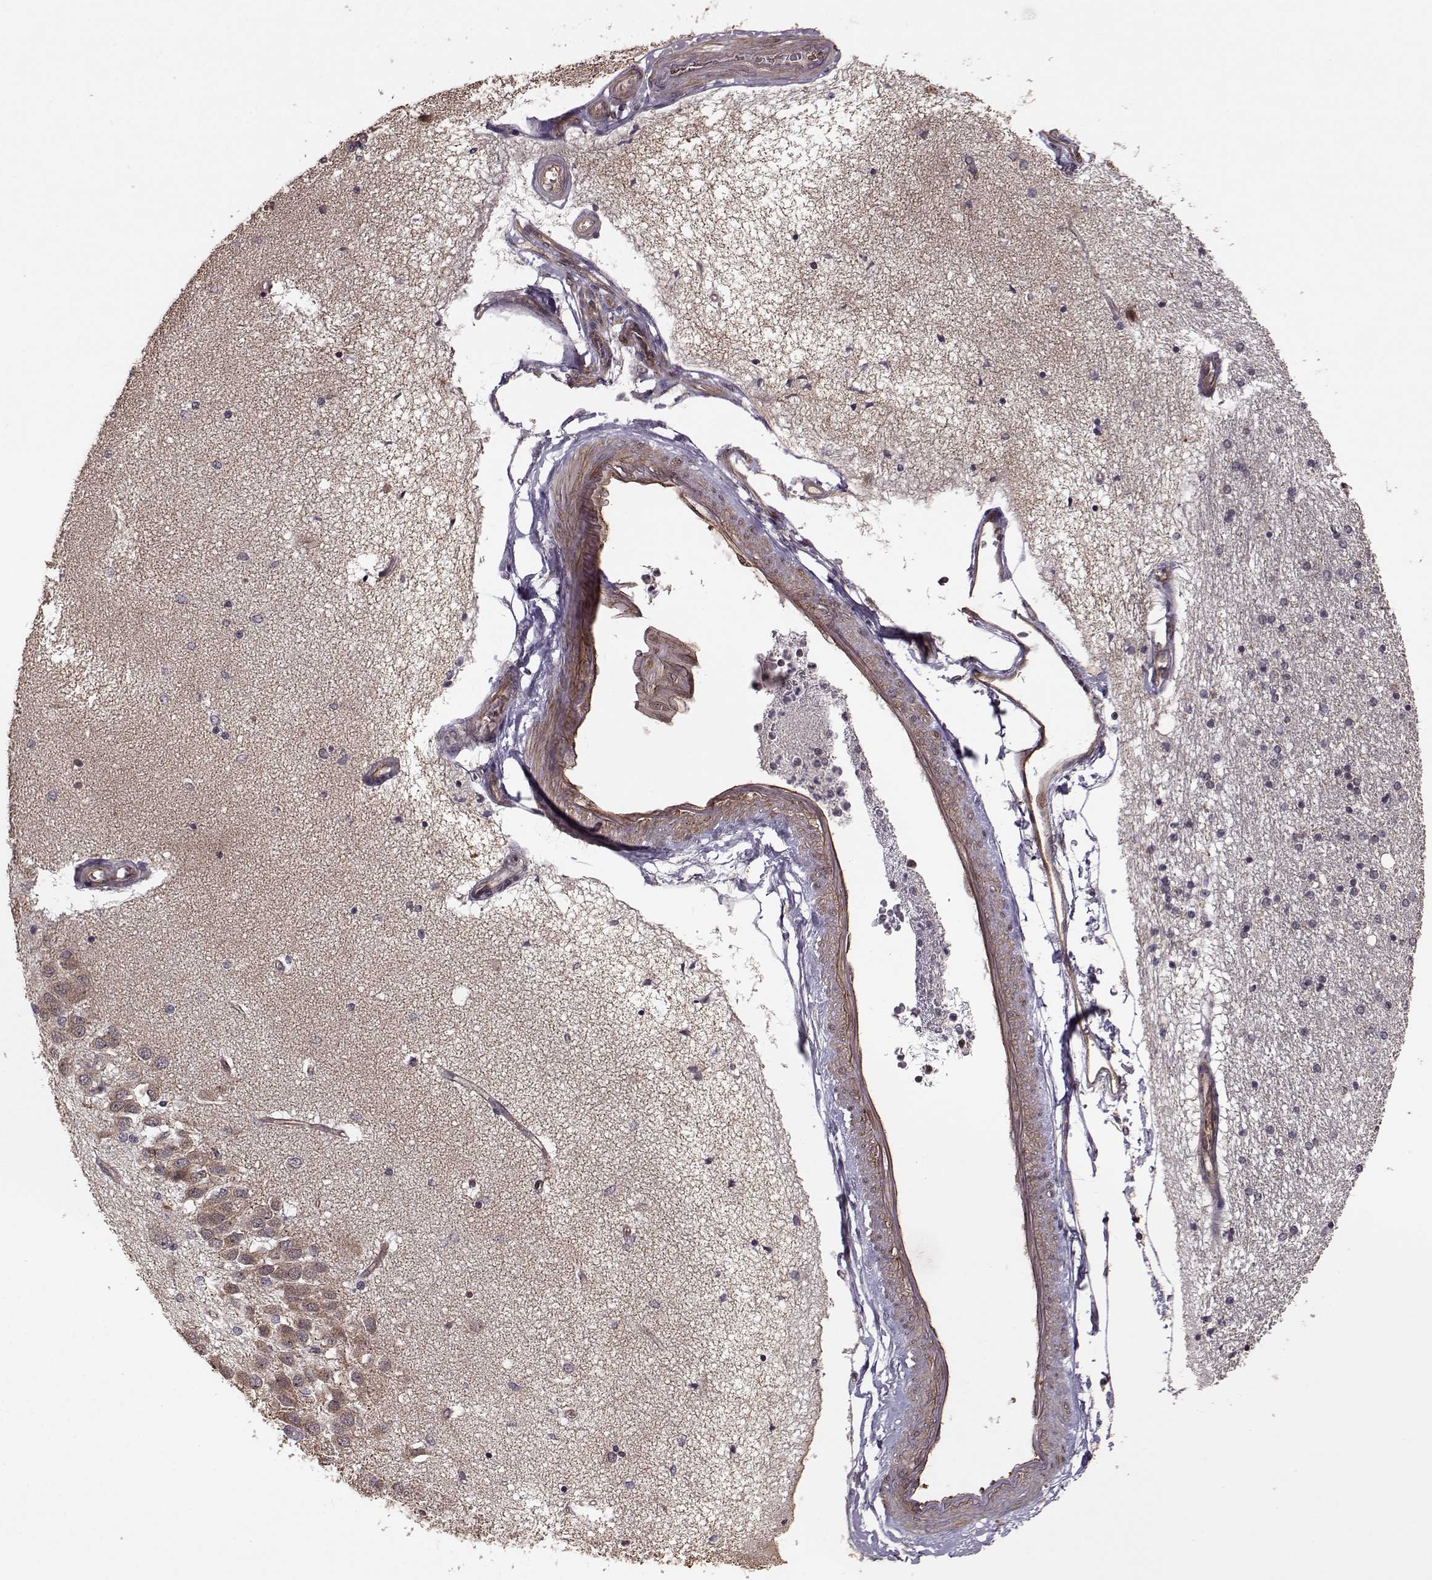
{"staining": {"intensity": "negative", "quantity": "none", "location": "none"}, "tissue": "hippocampus", "cell_type": "Glial cells", "image_type": "normal", "snomed": [{"axis": "morphology", "description": "Normal tissue, NOS"}, {"axis": "topography", "description": "Hippocampus"}], "caption": "The immunohistochemistry (IHC) photomicrograph has no significant staining in glial cells of hippocampus.", "gene": "BACH2", "patient": {"sex": "female", "age": 54}}